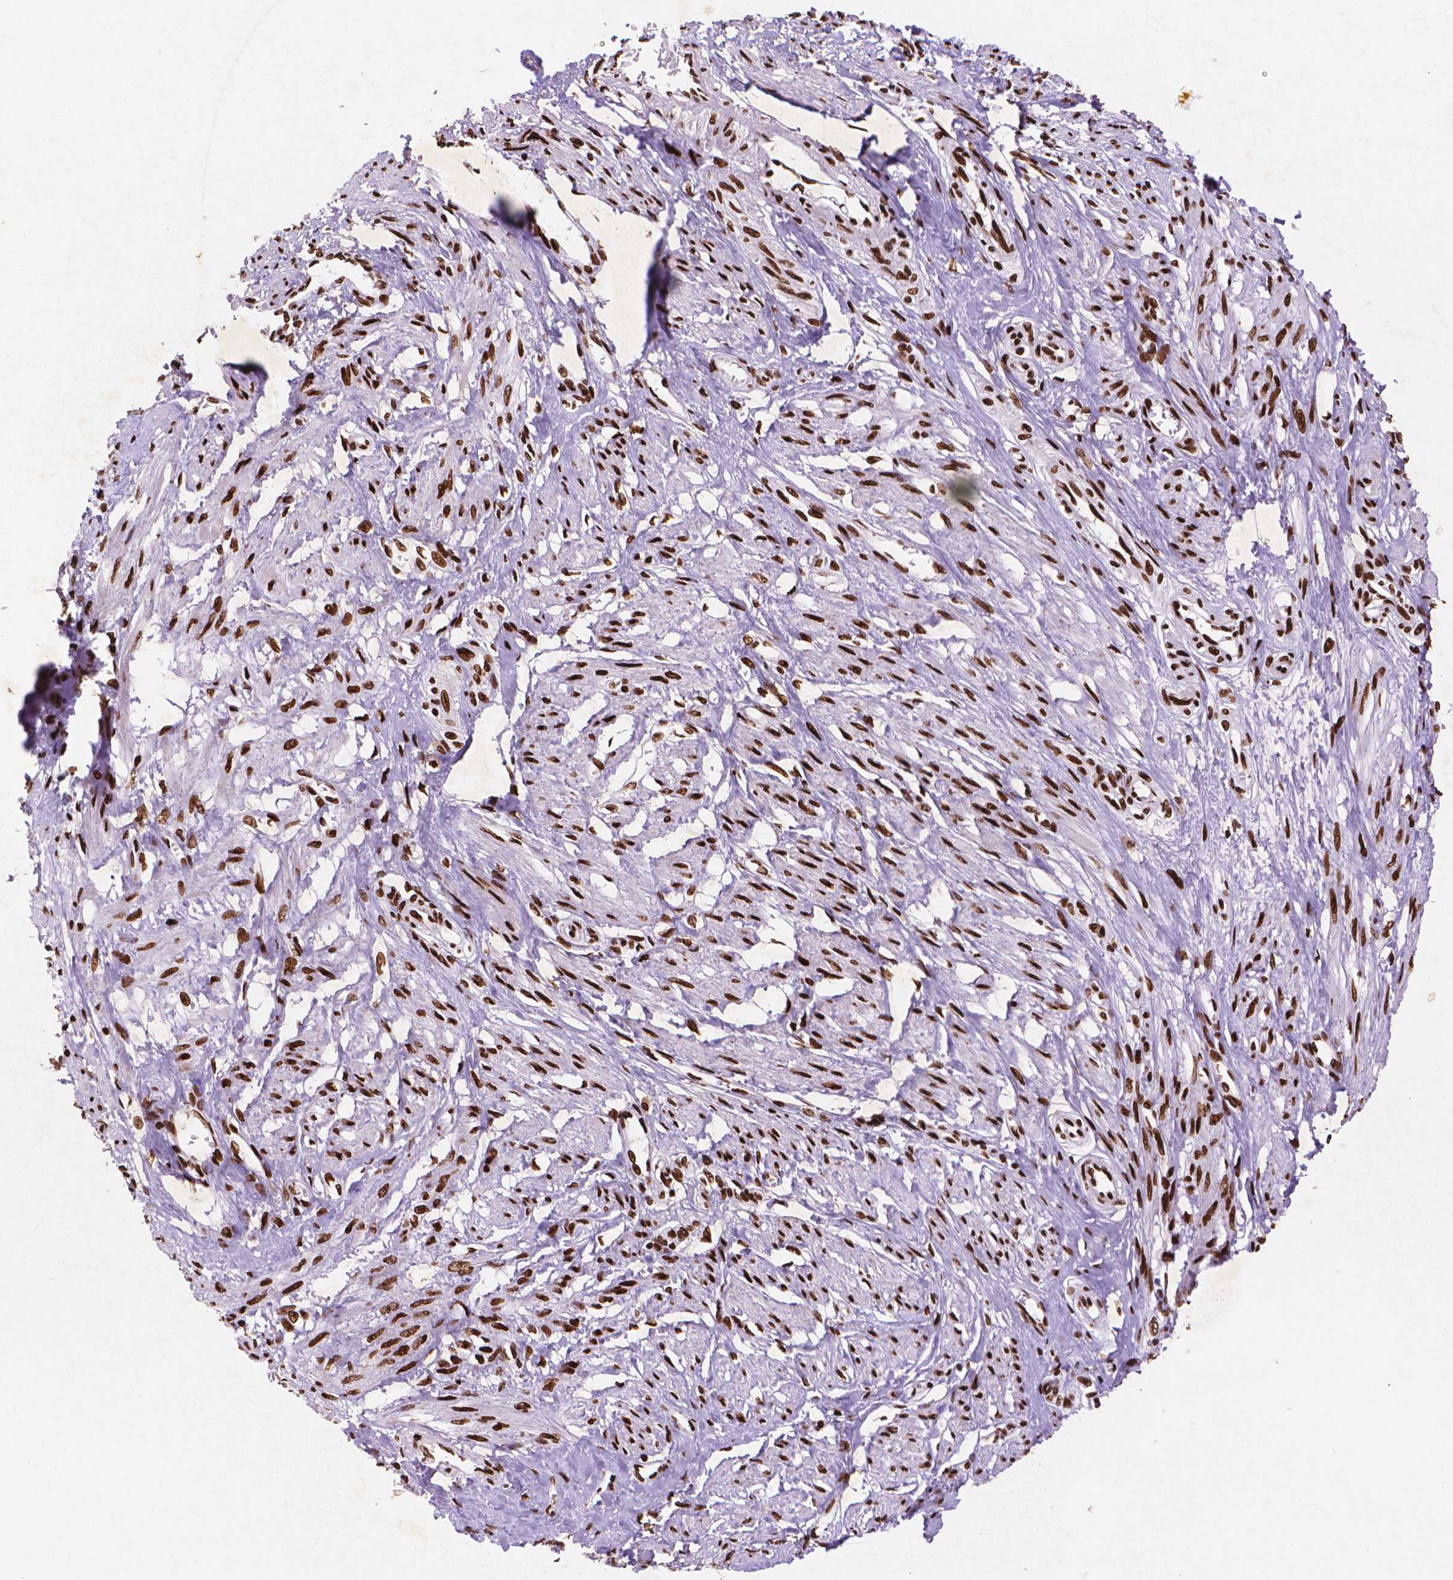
{"staining": {"intensity": "strong", "quantity": ">75%", "location": "nuclear"}, "tissue": "smooth muscle", "cell_type": "Smooth muscle cells", "image_type": "normal", "snomed": [{"axis": "morphology", "description": "Normal tissue, NOS"}, {"axis": "topography", "description": "Smooth muscle"}, {"axis": "topography", "description": "Uterus"}], "caption": "Immunohistochemistry (IHC) photomicrograph of normal smooth muscle stained for a protein (brown), which reveals high levels of strong nuclear staining in approximately >75% of smooth muscle cells.", "gene": "CITED2", "patient": {"sex": "female", "age": 39}}